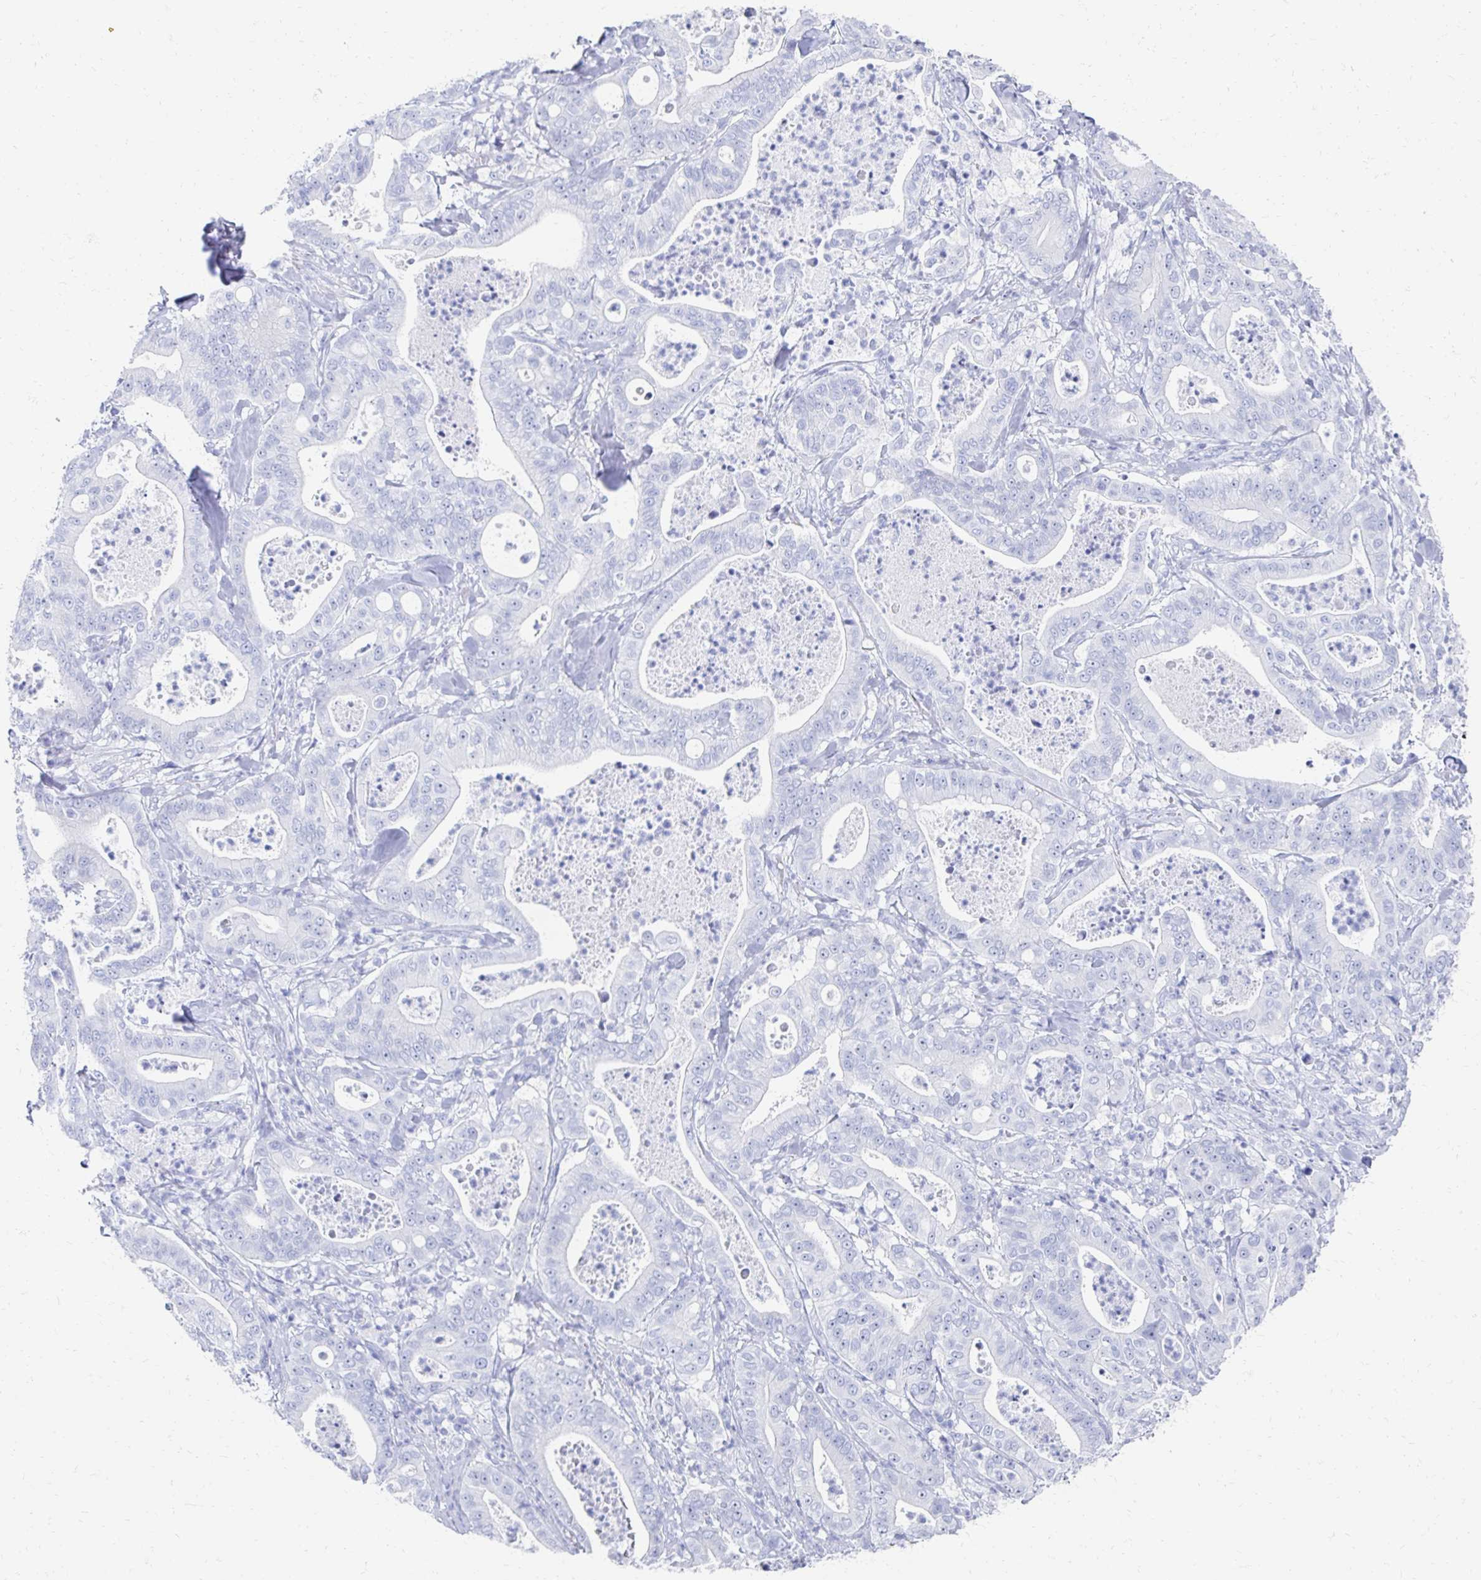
{"staining": {"intensity": "negative", "quantity": "none", "location": "none"}, "tissue": "pancreatic cancer", "cell_type": "Tumor cells", "image_type": "cancer", "snomed": [{"axis": "morphology", "description": "Adenocarcinoma, NOS"}, {"axis": "topography", "description": "Pancreas"}], "caption": "Immunohistochemical staining of pancreatic cancer reveals no significant expression in tumor cells.", "gene": "CST6", "patient": {"sex": "male", "age": 71}}